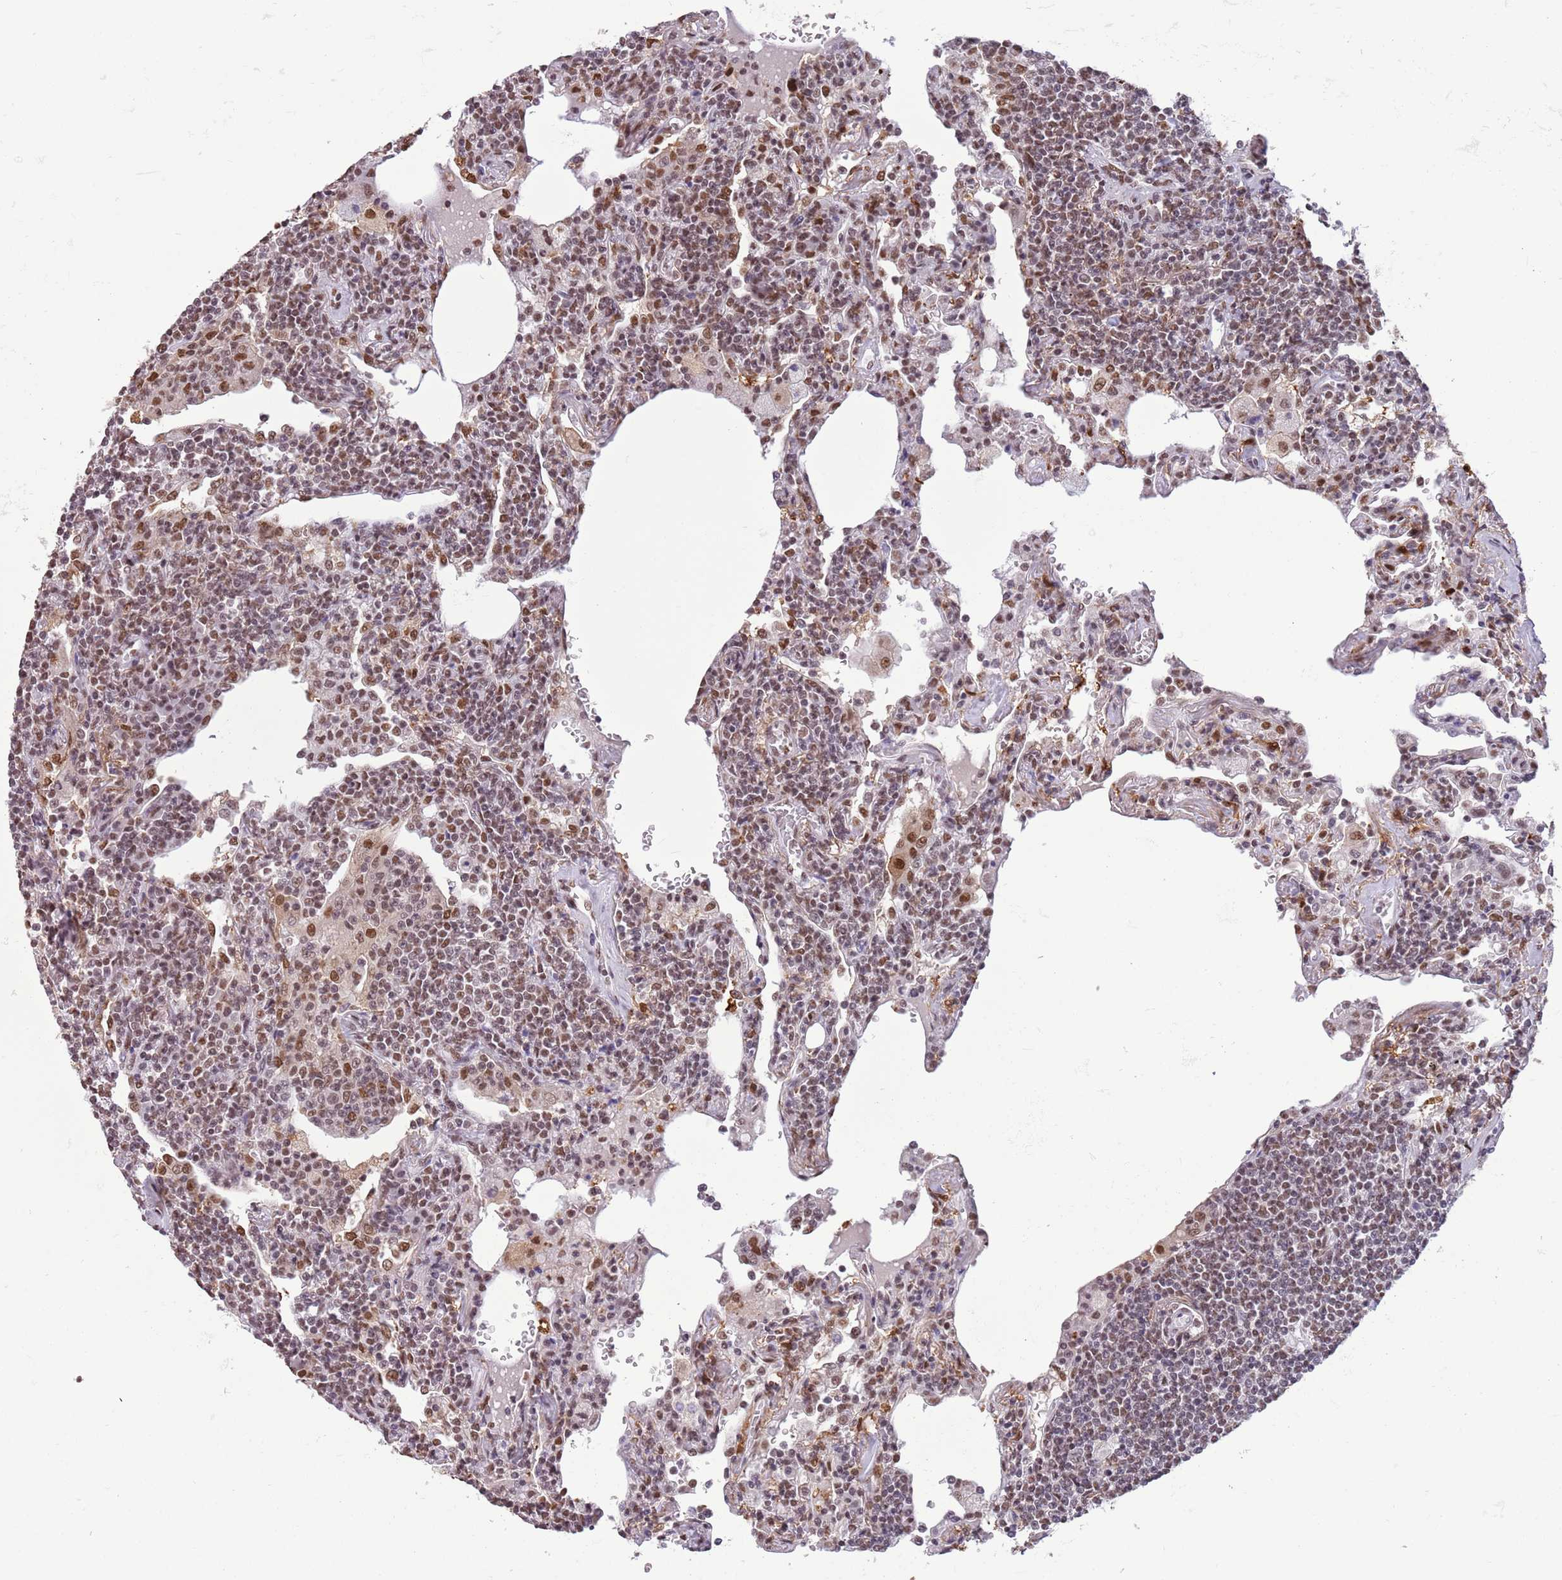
{"staining": {"intensity": "moderate", "quantity": ">75%", "location": "nuclear"}, "tissue": "lymphoma", "cell_type": "Tumor cells", "image_type": "cancer", "snomed": [{"axis": "morphology", "description": "Malignant lymphoma, non-Hodgkin's type, Low grade"}, {"axis": "topography", "description": "Lung"}], "caption": "This micrograph demonstrates immunohistochemistry staining of low-grade malignant lymphoma, non-Hodgkin's type, with medium moderate nuclear expression in approximately >75% of tumor cells.", "gene": "TRIM32", "patient": {"sex": "female", "age": 71}}